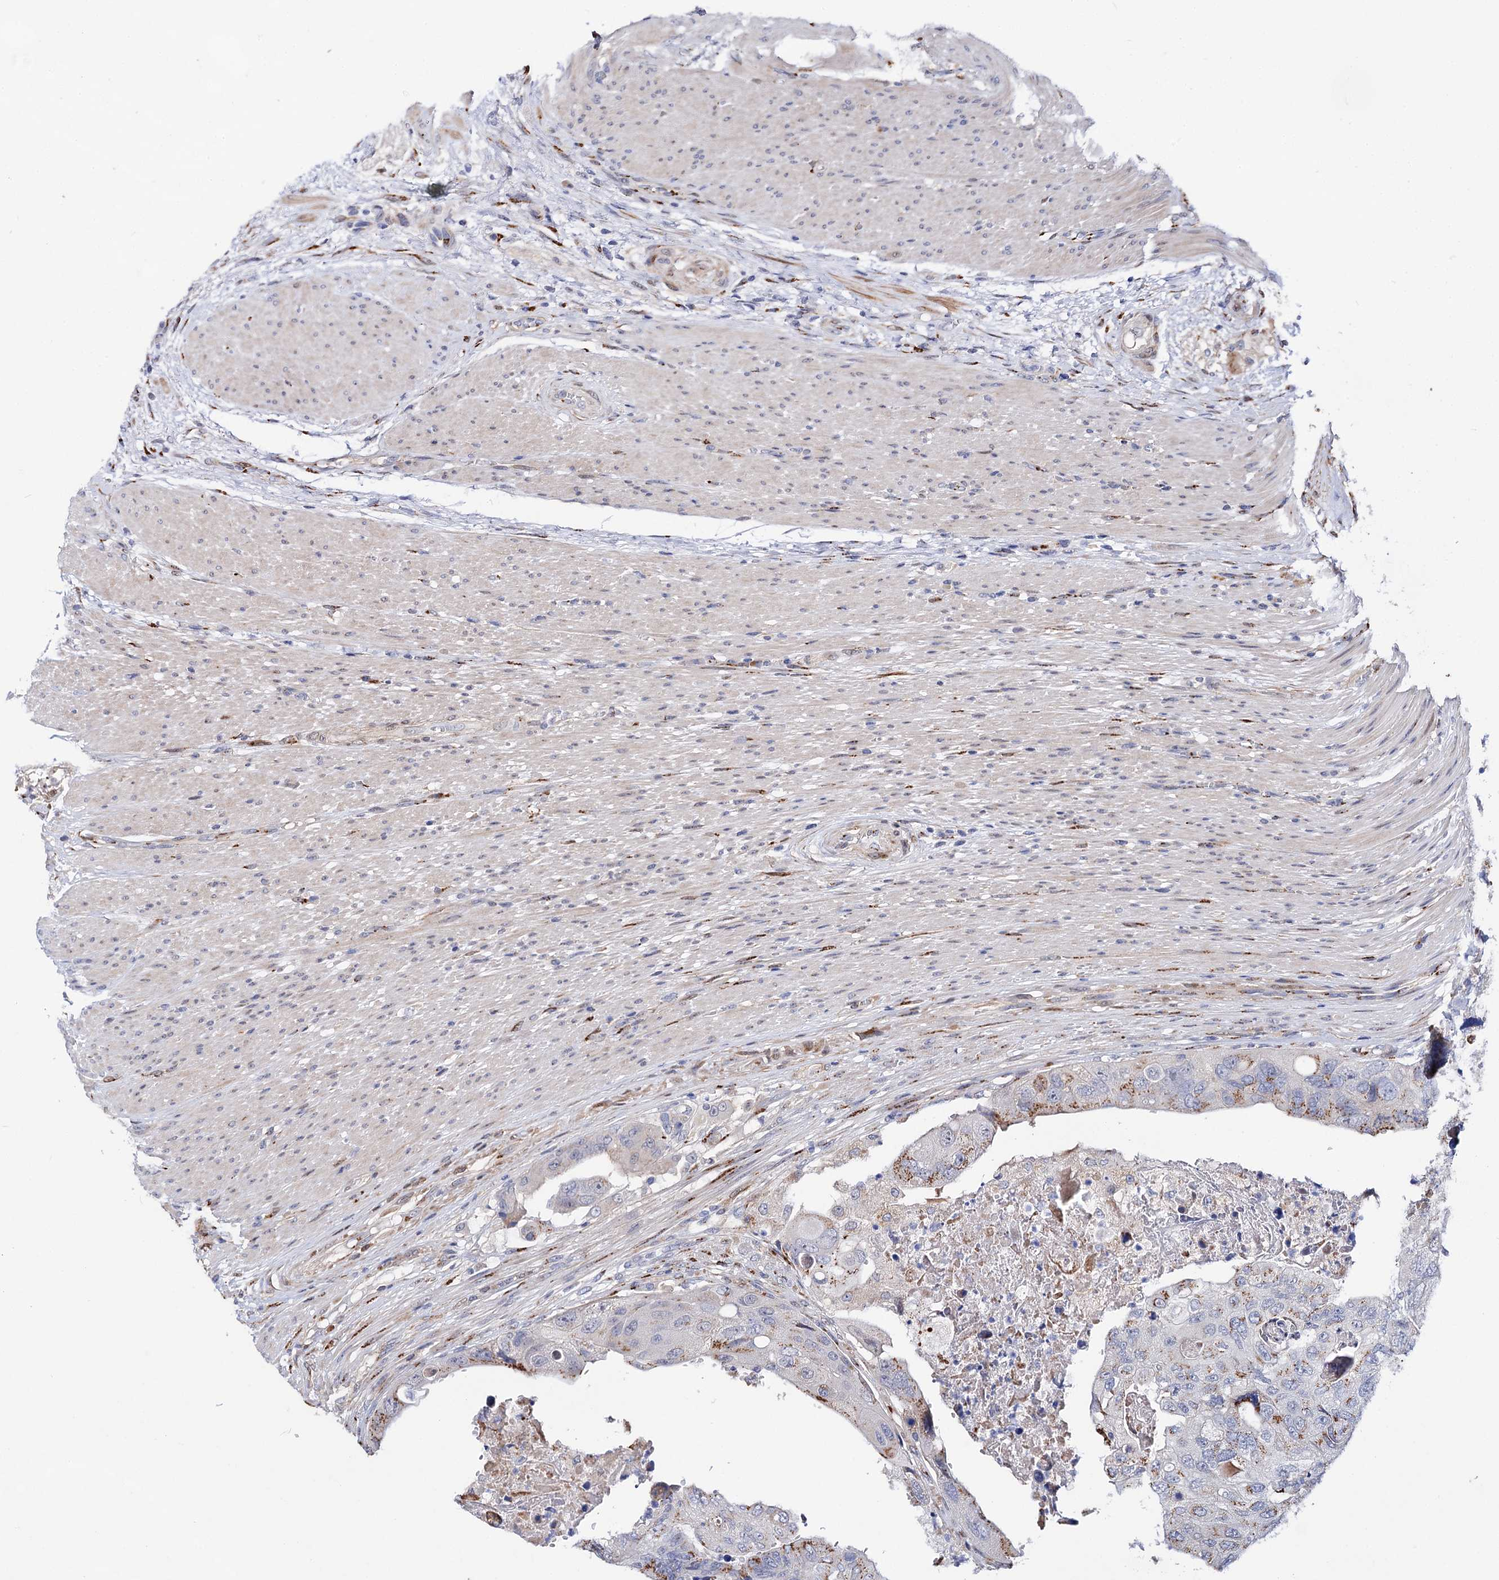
{"staining": {"intensity": "moderate", "quantity": "25%-75%", "location": "cytoplasmic/membranous"}, "tissue": "colorectal cancer", "cell_type": "Tumor cells", "image_type": "cancer", "snomed": [{"axis": "morphology", "description": "Adenocarcinoma, NOS"}, {"axis": "topography", "description": "Rectum"}], "caption": "The immunohistochemical stain labels moderate cytoplasmic/membranous positivity in tumor cells of colorectal adenocarcinoma tissue.", "gene": "C11orf96", "patient": {"sex": "male", "age": 63}}